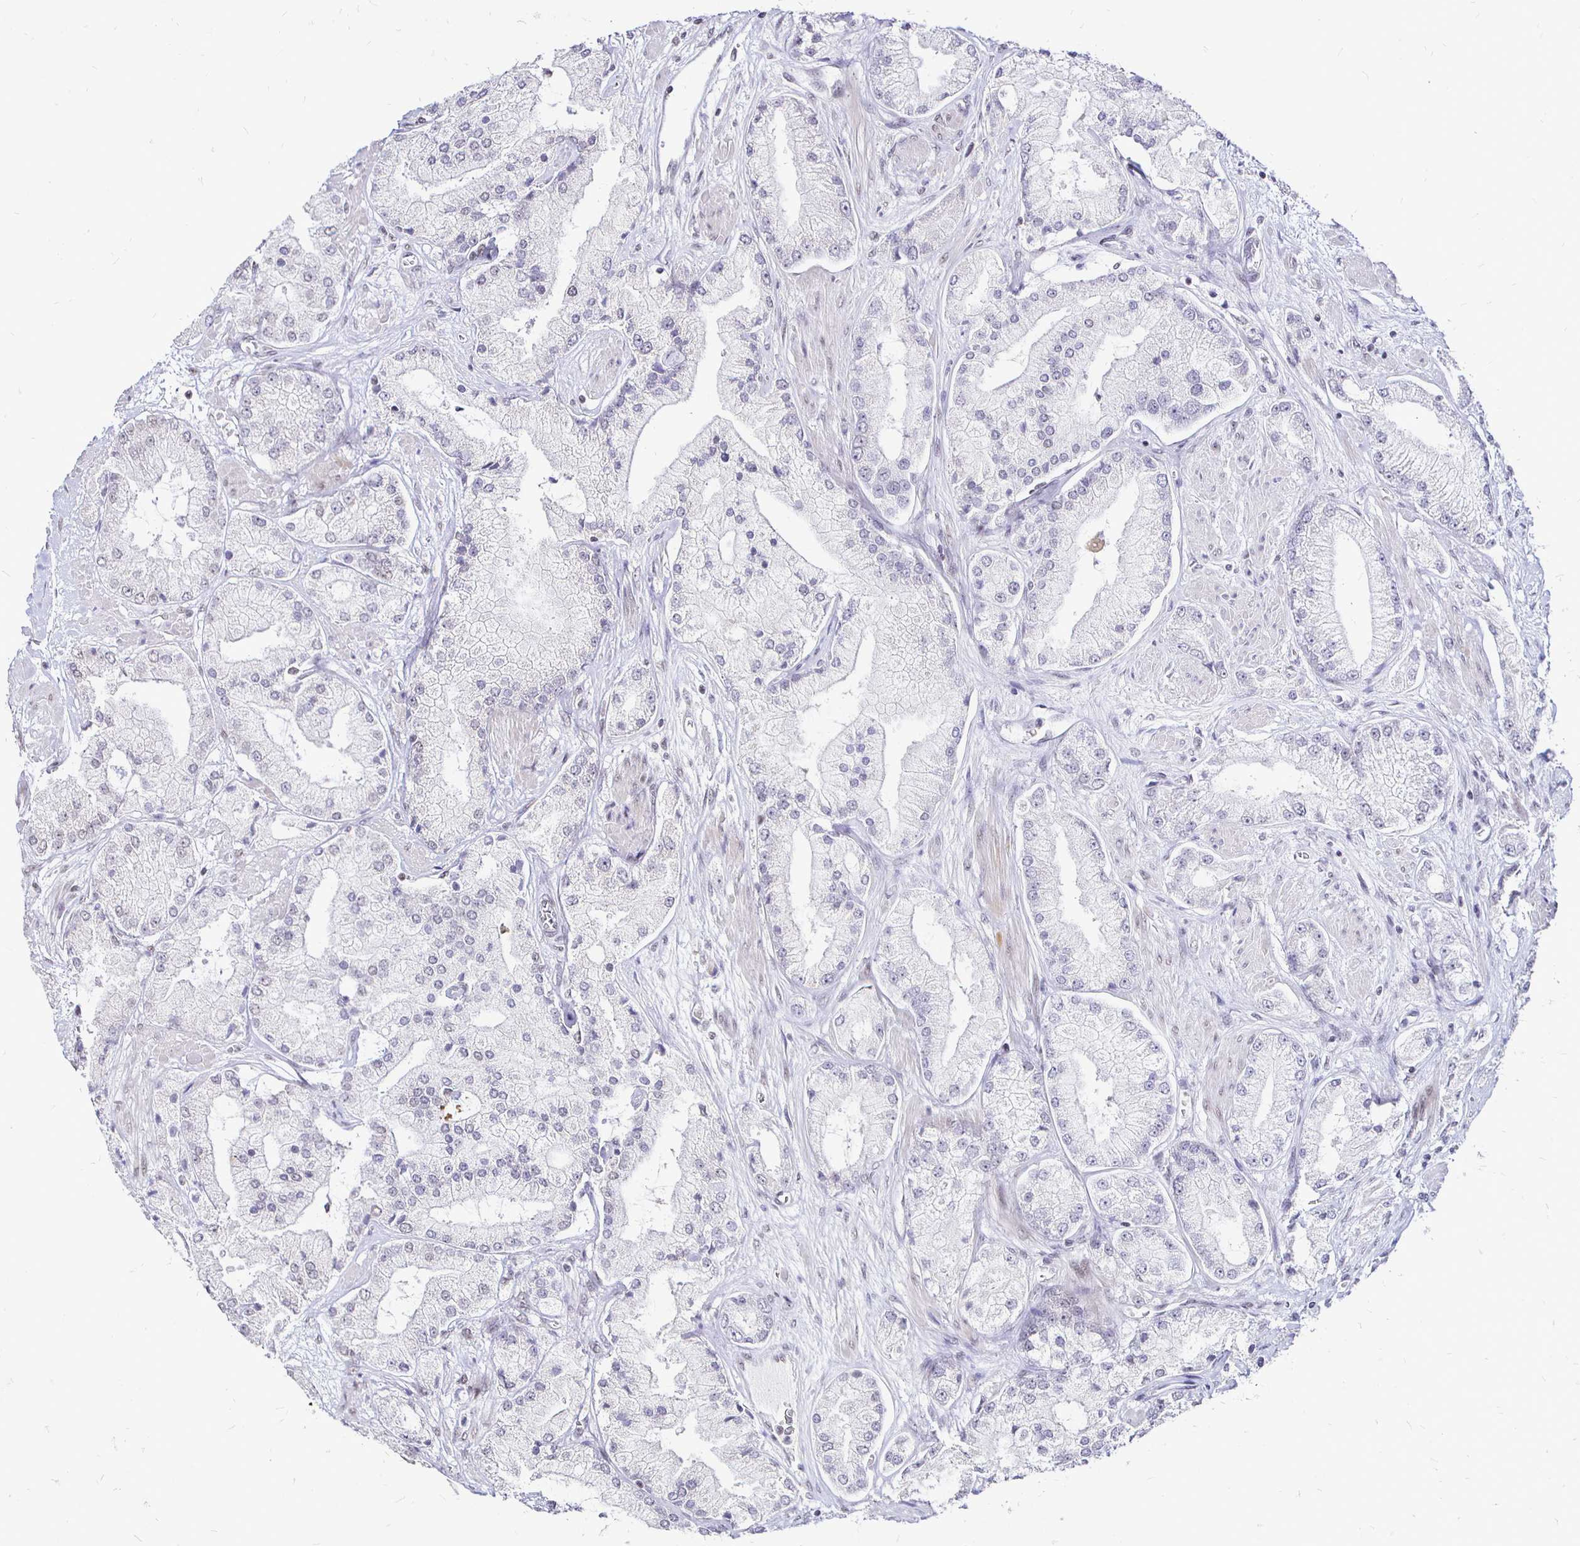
{"staining": {"intensity": "negative", "quantity": "none", "location": "none"}, "tissue": "prostate cancer", "cell_type": "Tumor cells", "image_type": "cancer", "snomed": [{"axis": "morphology", "description": "Adenocarcinoma, High grade"}, {"axis": "topography", "description": "Prostate"}], "caption": "An IHC histopathology image of prostate cancer (adenocarcinoma (high-grade)) is shown. There is no staining in tumor cells of prostate cancer (adenocarcinoma (high-grade)). The staining is performed using DAB (3,3'-diaminobenzidine) brown chromogen with nuclei counter-stained in using hematoxylin.", "gene": "SIN3A", "patient": {"sex": "male", "age": 68}}